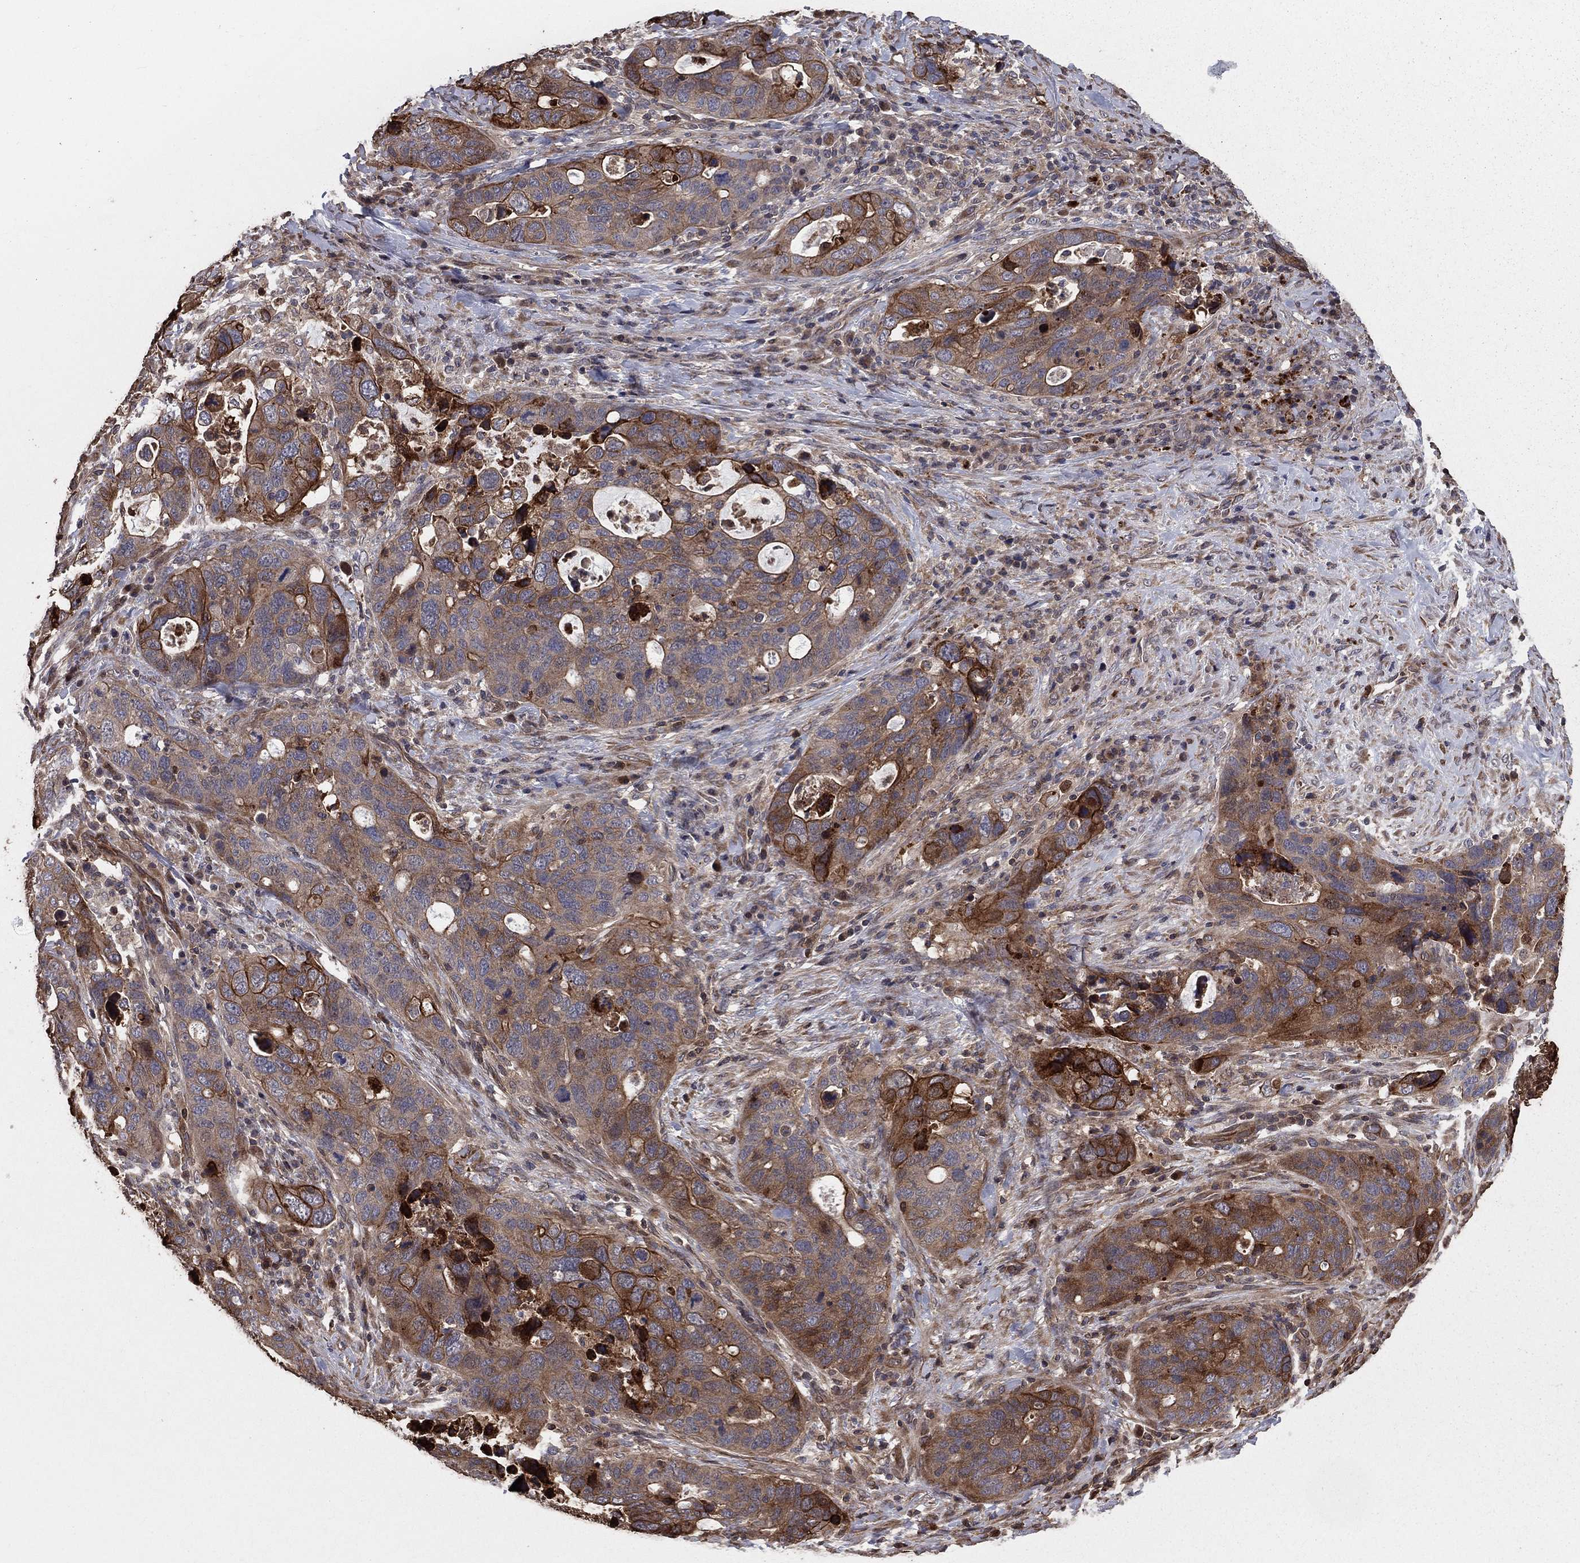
{"staining": {"intensity": "moderate", "quantity": "25%-75%", "location": "cytoplasmic/membranous"}, "tissue": "stomach cancer", "cell_type": "Tumor cells", "image_type": "cancer", "snomed": [{"axis": "morphology", "description": "Adenocarcinoma, NOS"}, {"axis": "topography", "description": "Stomach"}], "caption": "This image displays immunohistochemistry staining of stomach cancer, with medium moderate cytoplasmic/membranous positivity in about 25%-75% of tumor cells.", "gene": "GYG1", "patient": {"sex": "male", "age": 54}}